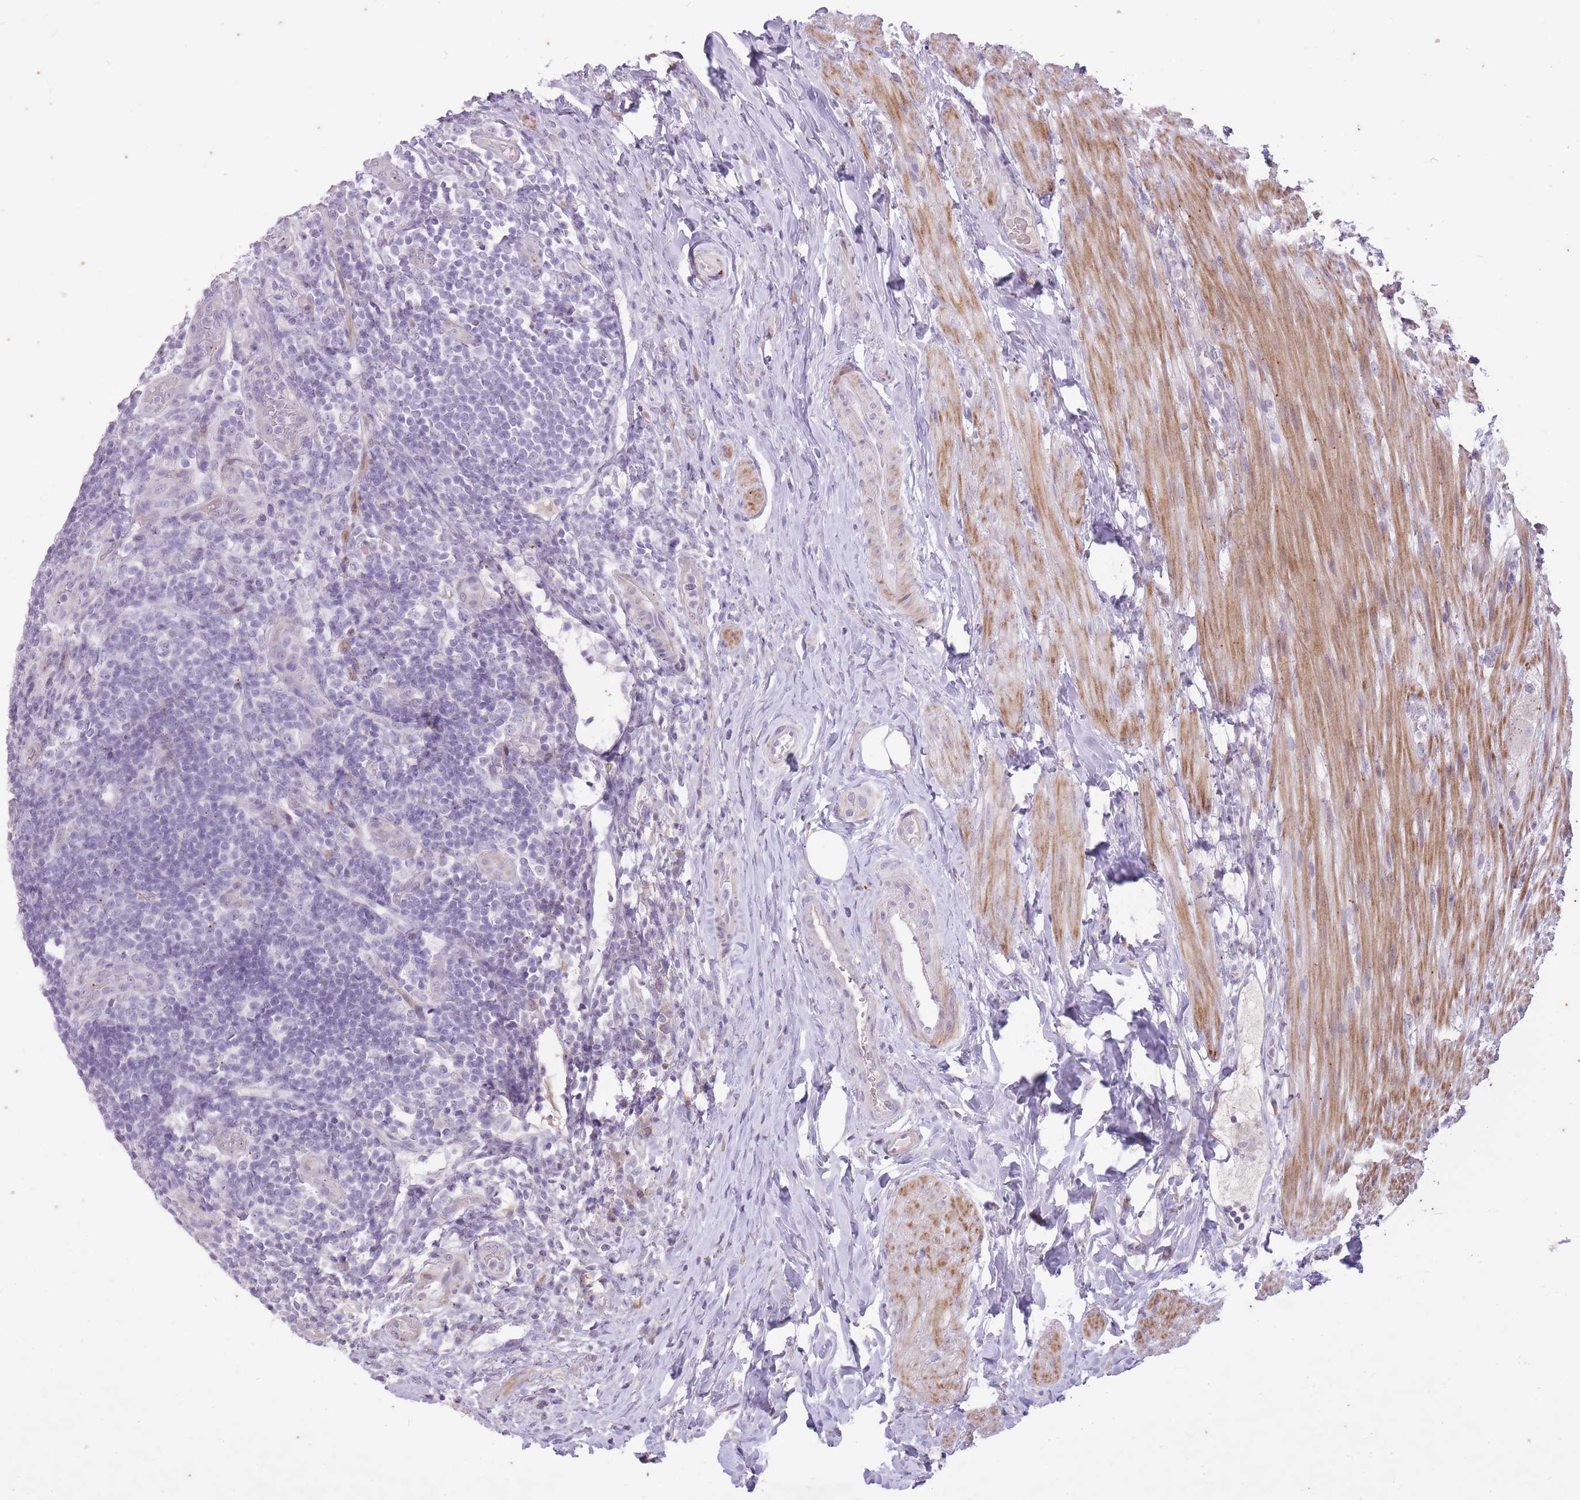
{"staining": {"intensity": "moderate", "quantity": "<25%", "location": "cytoplasmic/membranous"}, "tissue": "appendix", "cell_type": "Glandular cells", "image_type": "normal", "snomed": [{"axis": "morphology", "description": "Normal tissue, NOS"}, {"axis": "topography", "description": "Appendix"}], "caption": "An immunohistochemistry (IHC) micrograph of unremarkable tissue is shown. Protein staining in brown labels moderate cytoplasmic/membranous positivity in appendix within glandular cells. Using DAB (3,3'-diaminobenzidine) (brown) and hematoxylin (blue) stains, captured at high magnification using brightfield microscopy.", "gene": "CNTNAP3B", "patient": {"sex": "female", "age": 43}}